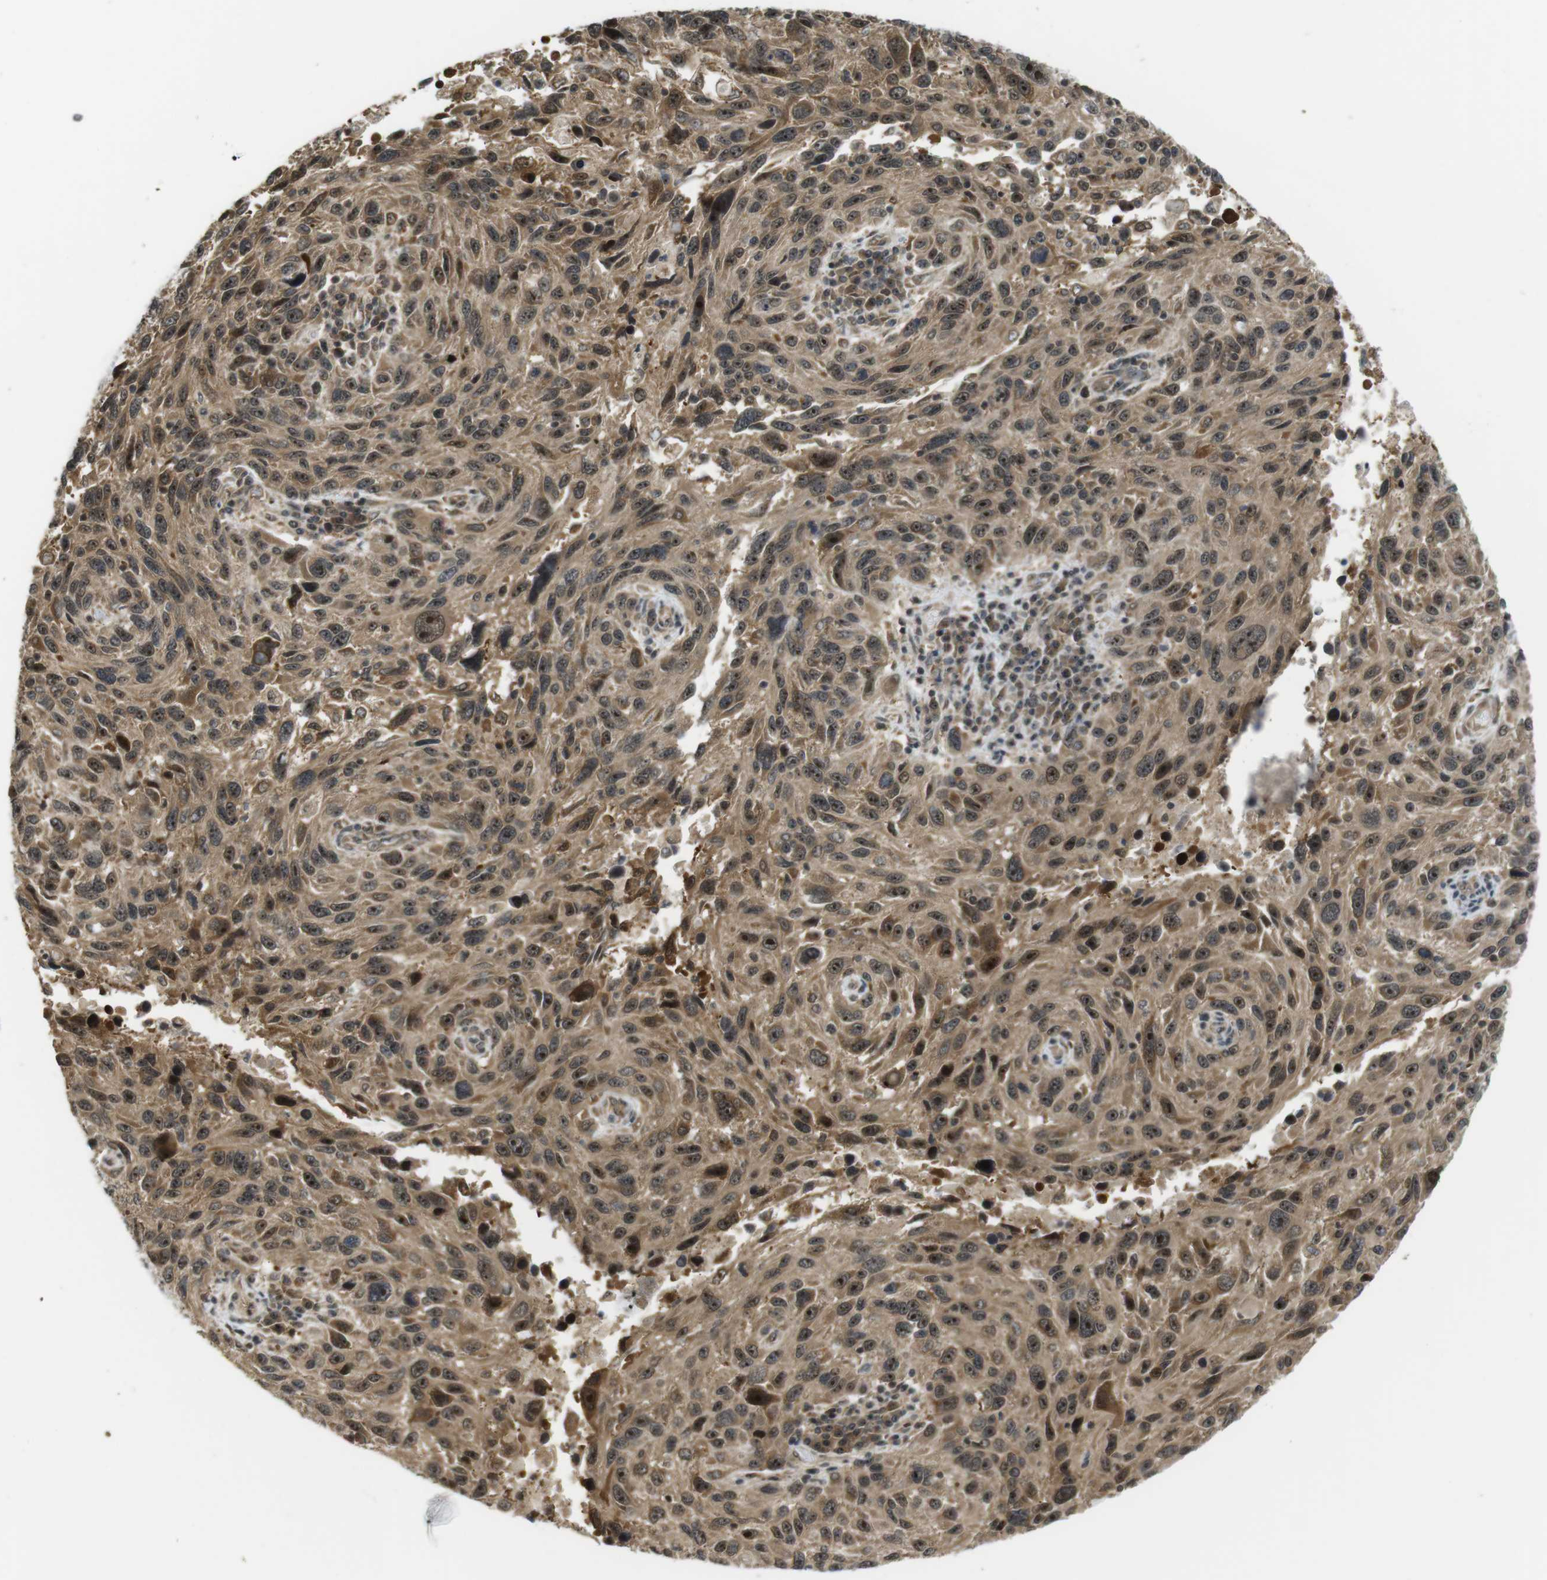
{"staining": {"intensity": "strong", "quantity": ">75%", "location": "cytoplasmic/membranous,nuclear"}, "tissue": "melanoma", "cell_type": "Tumor cells", "image_type": "cancer", "snomed": [{"axis": "morphology", "description": "Malignant melanoma, NOS"}, {"axis": "topography", "description": "Skin"}], "caption": "Immunohistochemical staining of melanoma reveals high levels of strong cytoplasmic/membranous and nuclear expression in approximately >75% of tumor cells. The protein of interest is stained brown, and the nuclei are stained in blue (DAB IHC with brightfield microscopy, high magnification).", "gene": "CC2D1A", "patient": {"sex": "male", "age": 53}}